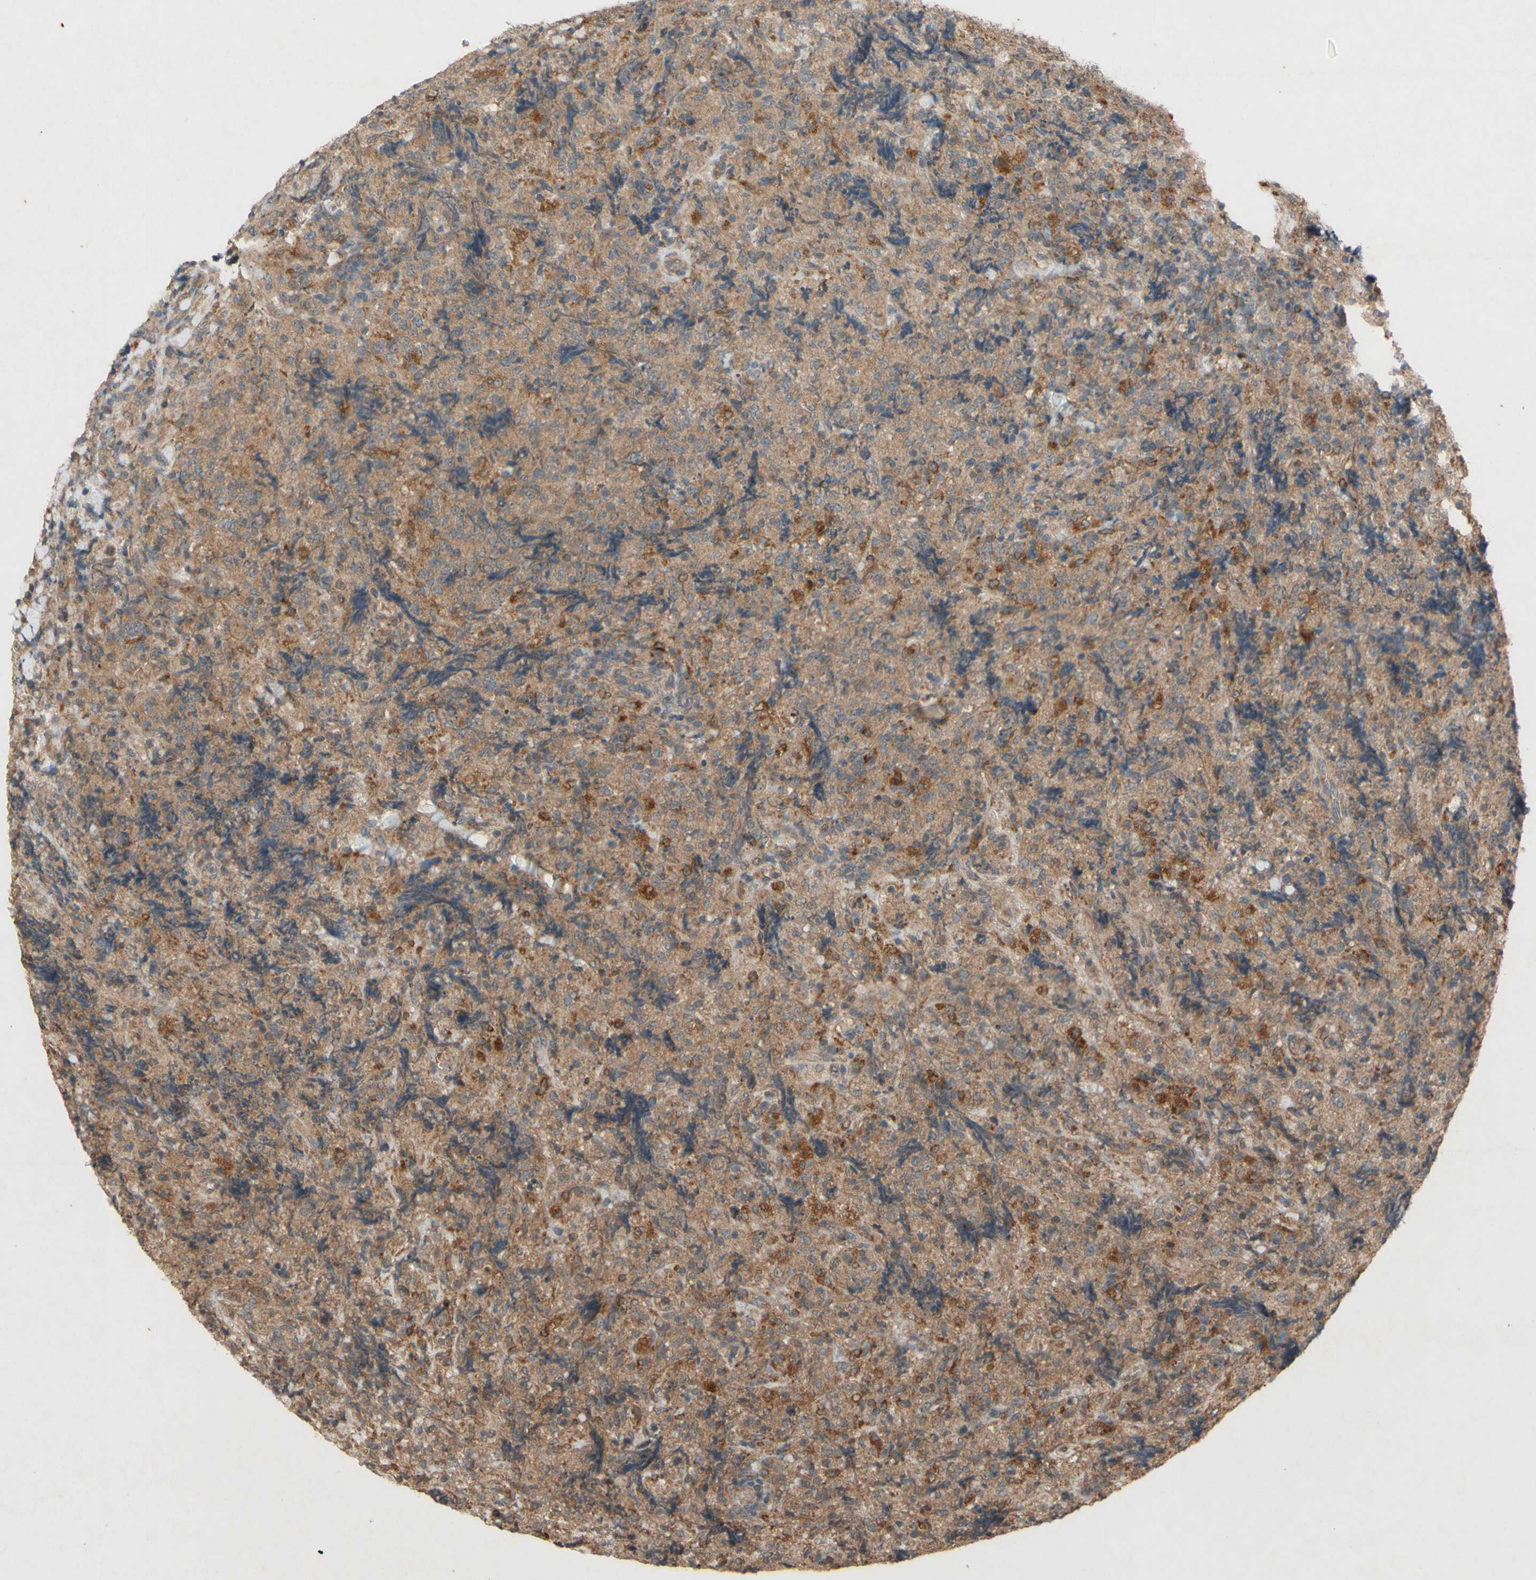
{"staining": {"intensity": "weak", "quantity": ">75%", "location": "cytoplasmic/membranous"}, "tissue": "lymphoma", "cell_type": "Tumor cells", "image_type": "cancer", "snomed": [{"axis": "morphology", "description": "Malignant lymphoma, non-Hodgkin's type, High grade"}, {"axis": "topography", "description": "Tonsil"}], "caption": "Malignant lymphoma, non-Hodgkin's type (high-grade) stained with a brown dye shows weak cytoplasmic/membranous positive expression in about >75% of tumor cells.", "gene": "ATP6V1F", "patient": {"sex": "female", "age": 36}}